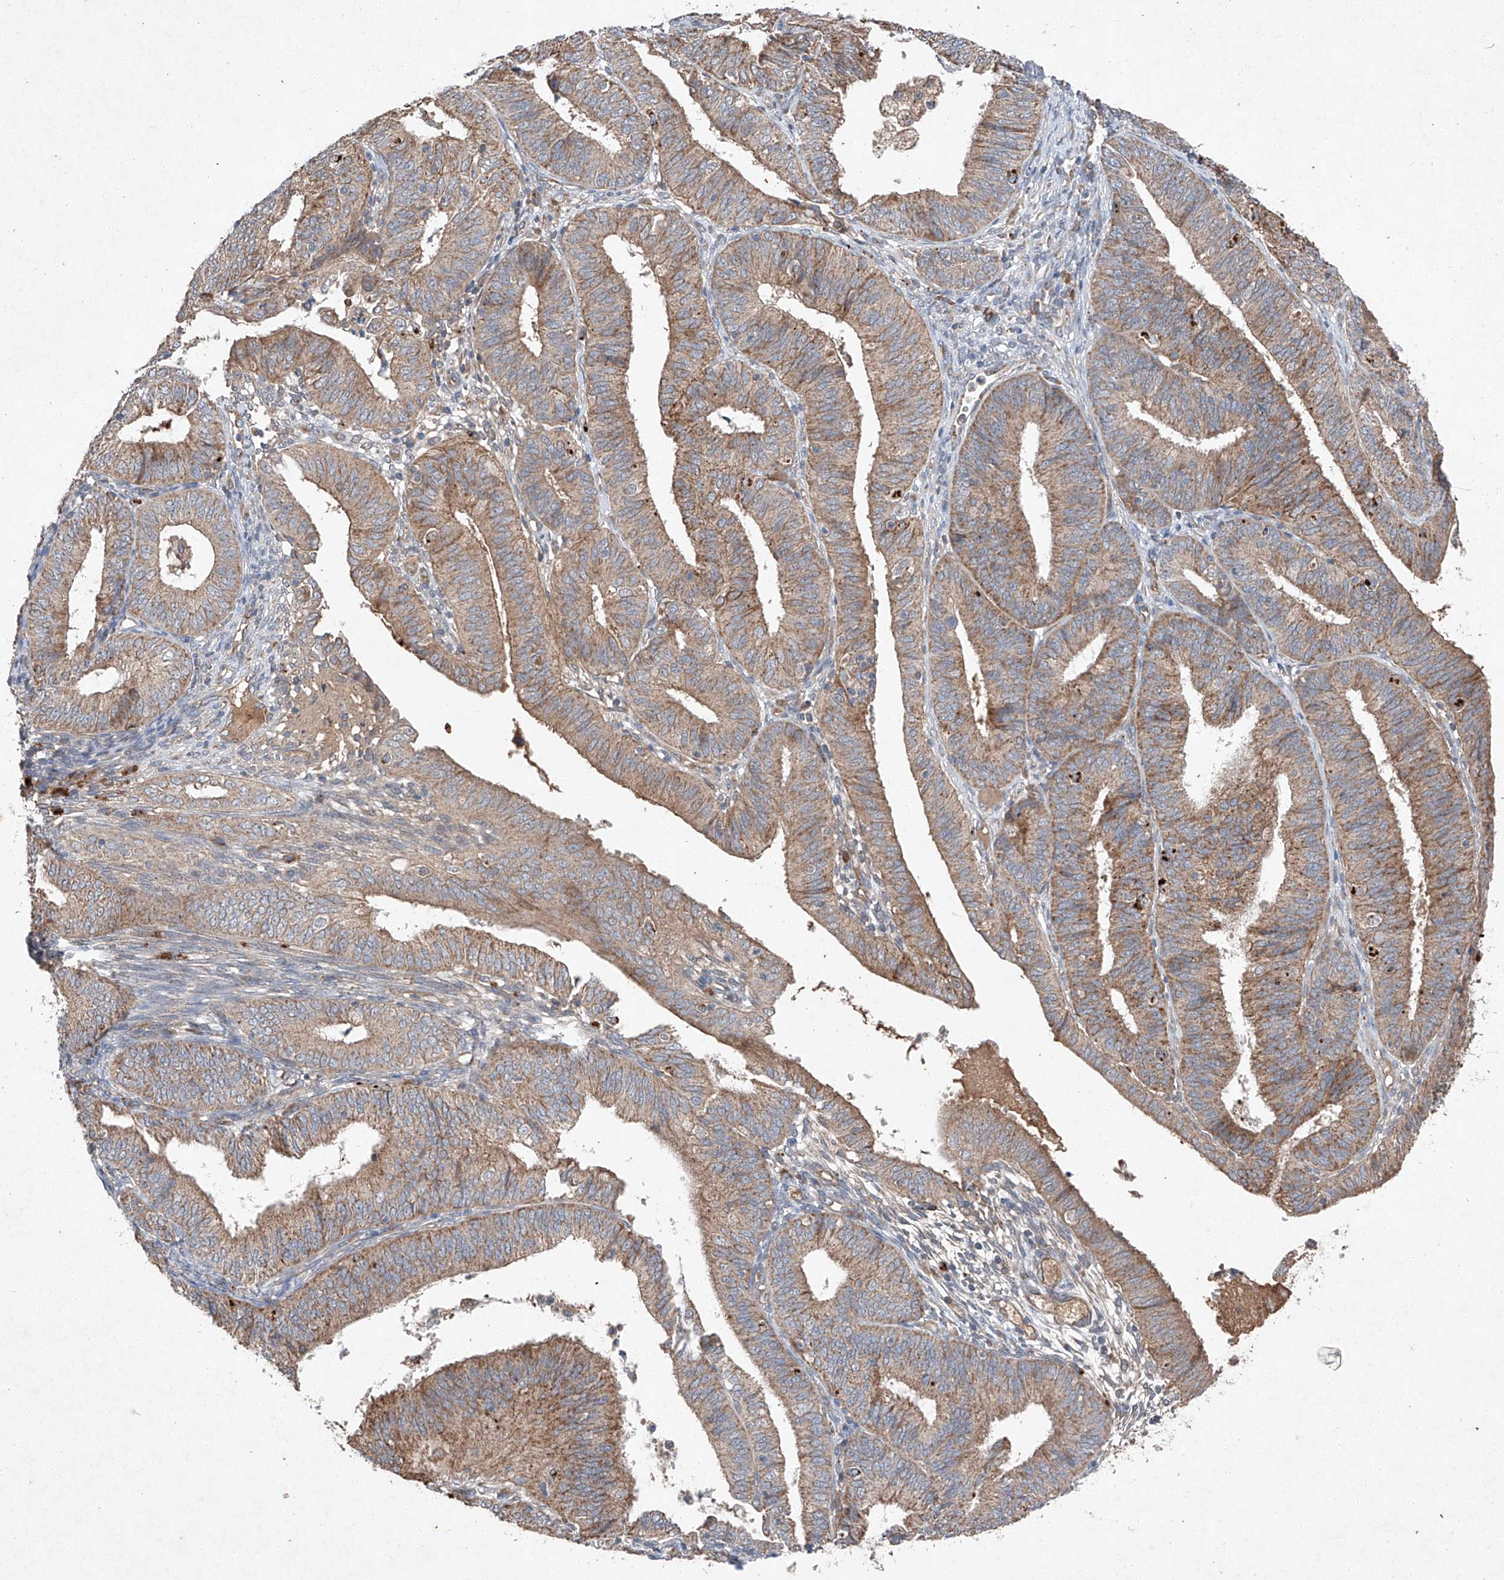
{"staining": {"intensity": "moderate", "quantity": ">75%", "location": "cytoplasmic/membranous"}, "tissue": "endometrial cancer", "cell_type": "Tumor cells", "image_type": "cancer", "snomed": [{"axis": "morphology", "description": "Adenocarcinoma, NOS"}, {"axis": "topography", "description": "Endometrium"}], "caption": "Human endometrial cancer (adenocarcinoma) stained with a brown dye demonstrates moderate cytoplasmic/membranous positive expression in approximately >75% of tumor cells.", "gene": "RUSC1", "patient": {"sex": "female", "age": 51}}